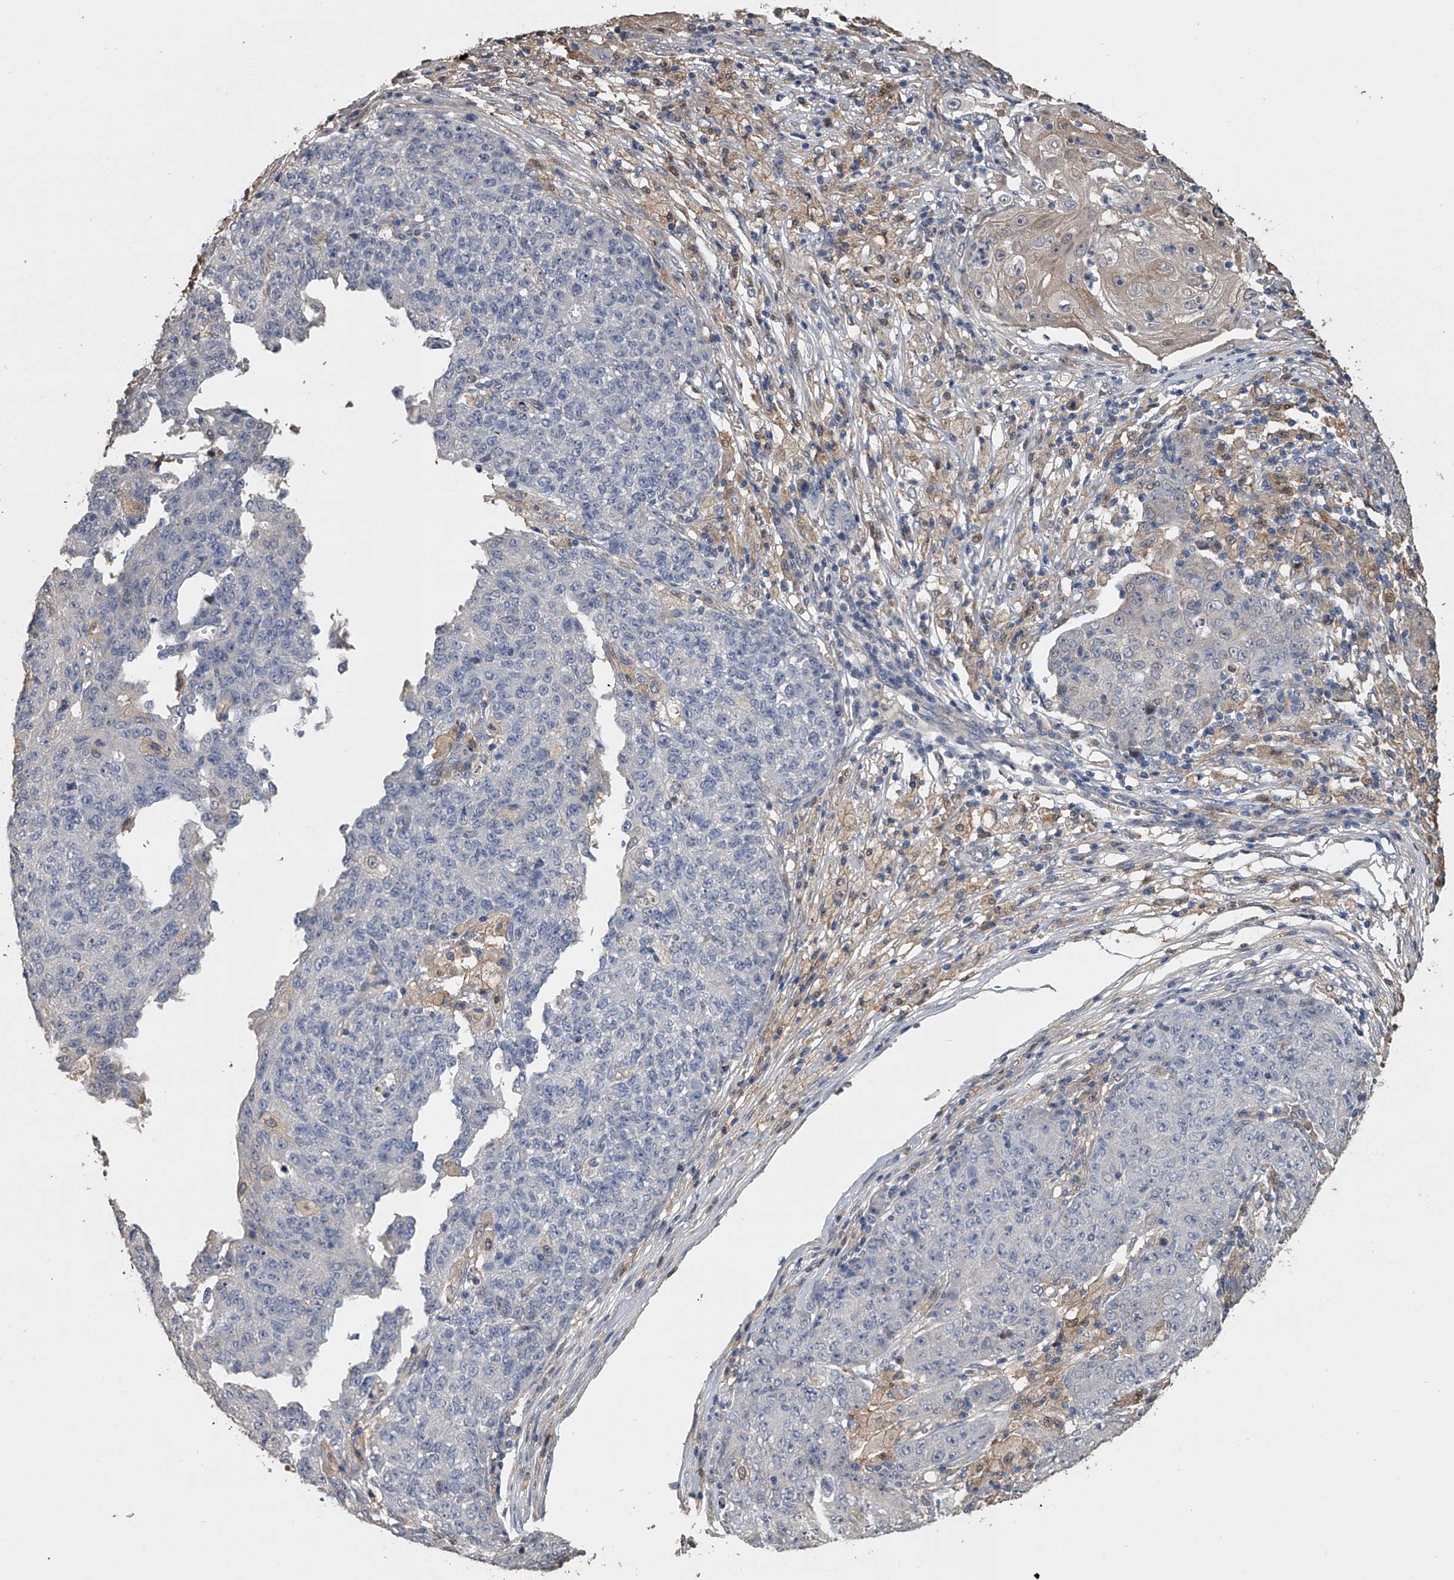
{"staining": {"intensity": "negative", "quantity": "none", "location": "none"}, "tissue": "ovarian cancer", "cell_type": "Tumor cells", "image_type": "cancer", "snomed": [{"axis": "morphology", "description": "Carcinoma, endometroid"}, {"axis": "topography", "description": "Ovary"}], "caption": "An immunohistochemistry image of ovarian endometroid carcinoma is shown. There is no staining in tumor cells of ovarian endometroid carcinoma. The staining is performed using DAB brown chromogen with nuclei counter-stained in using hematoxylin.", "gene": "DOCK9", "patient": {"sex": "female", "age": 42}}